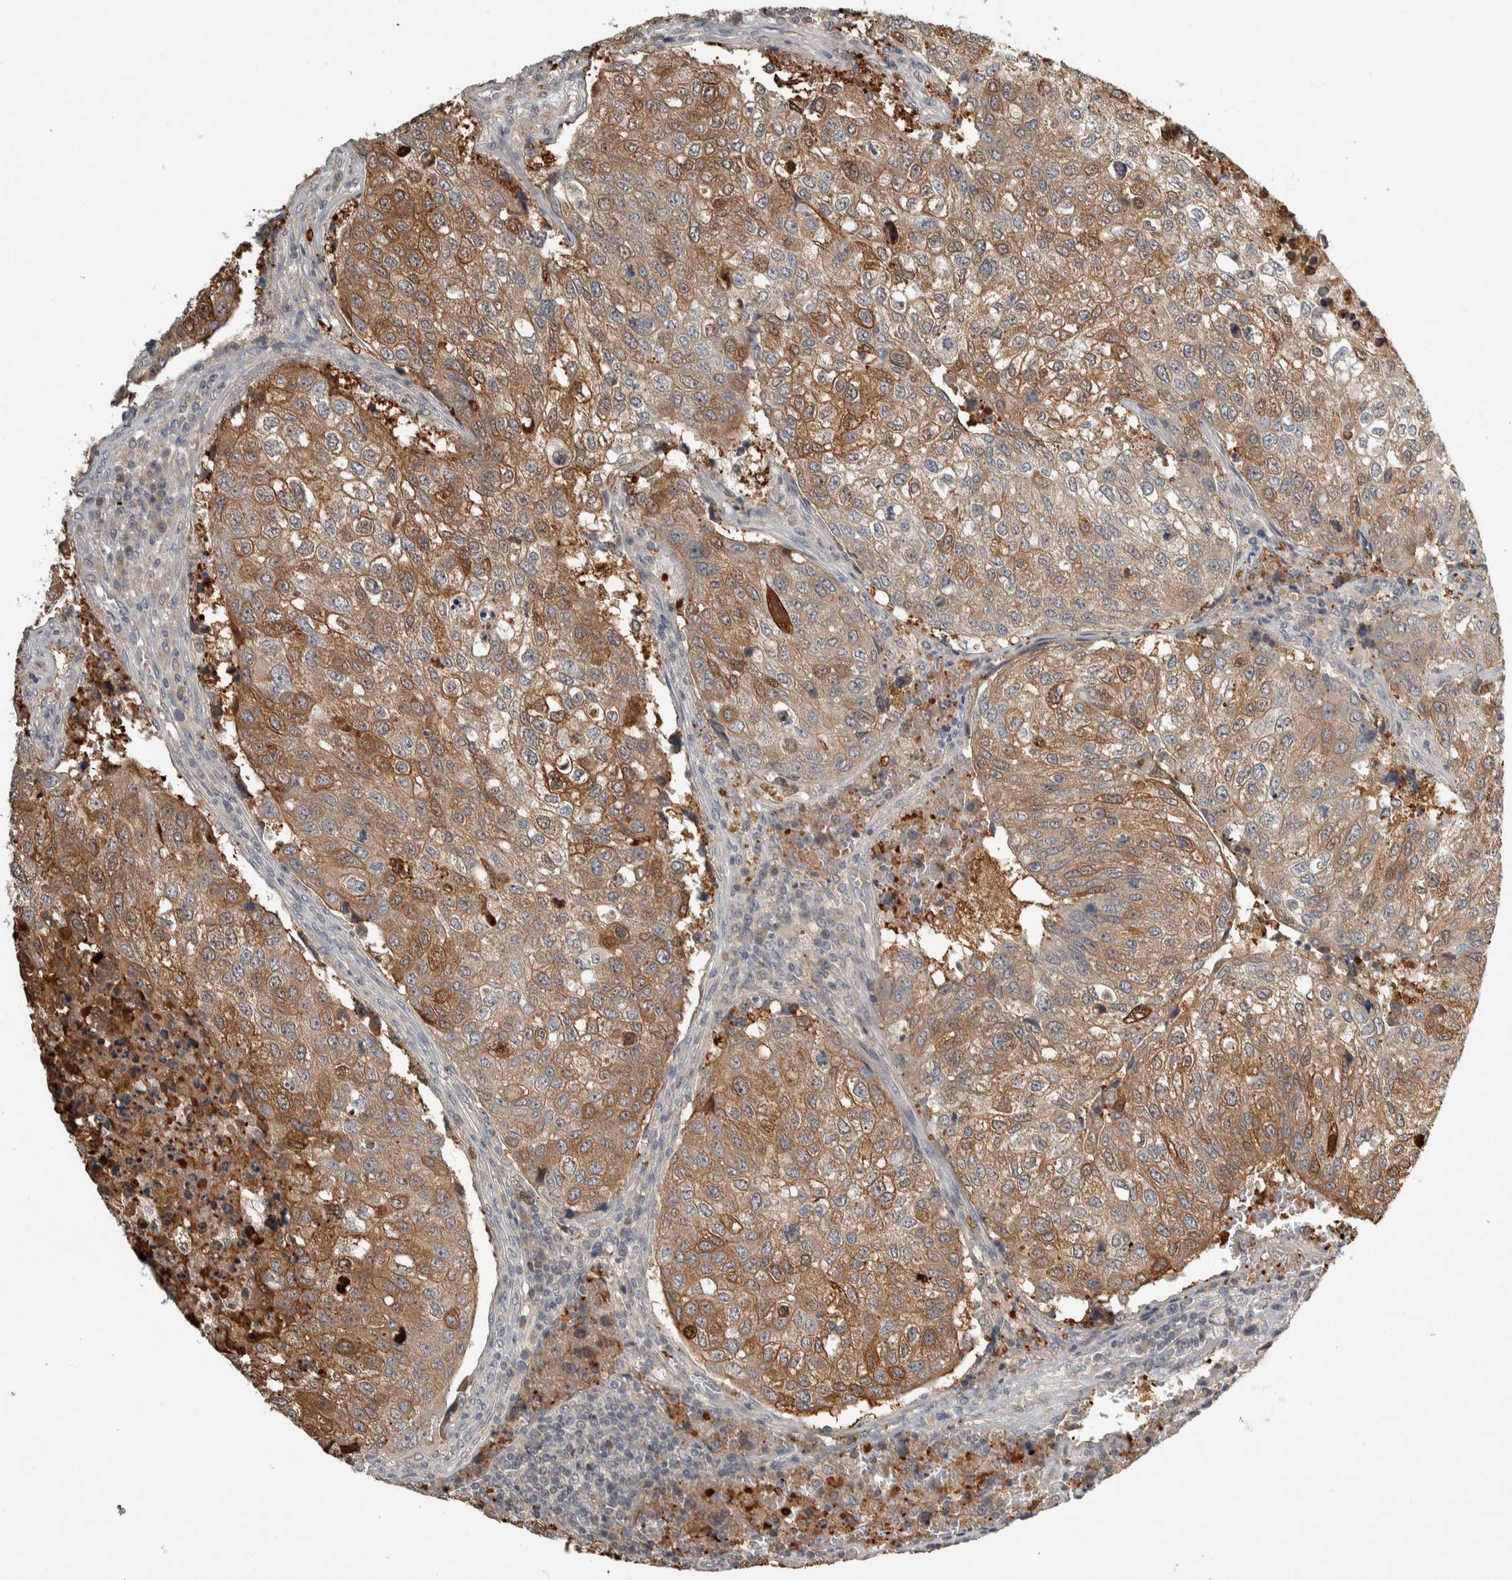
{"staining": {"intensity": "moderate", "quantity": ">75%", "location": "cytoplasmic/membranous,nuclear"}, "tissue": "urothelial cancer", "cell_type": "Tumor cells", "image_type": "cancer", "snomed": [{"axis": "morphology", "description": "Urothelial carcinoma, High grade"}, {"axis": "topography", "description": "Lymph node"}, {"axis": "topography", "description": "Urinary bladder"}], "caption": "A brown stain highlights moderate cytoplasmic/membranous and nuclear positivity of a protein in high-grade urothelial carcinoma tumor cells. (Stains: DAB (3,3'-diaminobenzidine) in brown, nuclei in blue, Microscopy: brightfield microscopy at high magnification).", "gene": "EIF3H", "patient": {"sex": "male", "age": 51}}